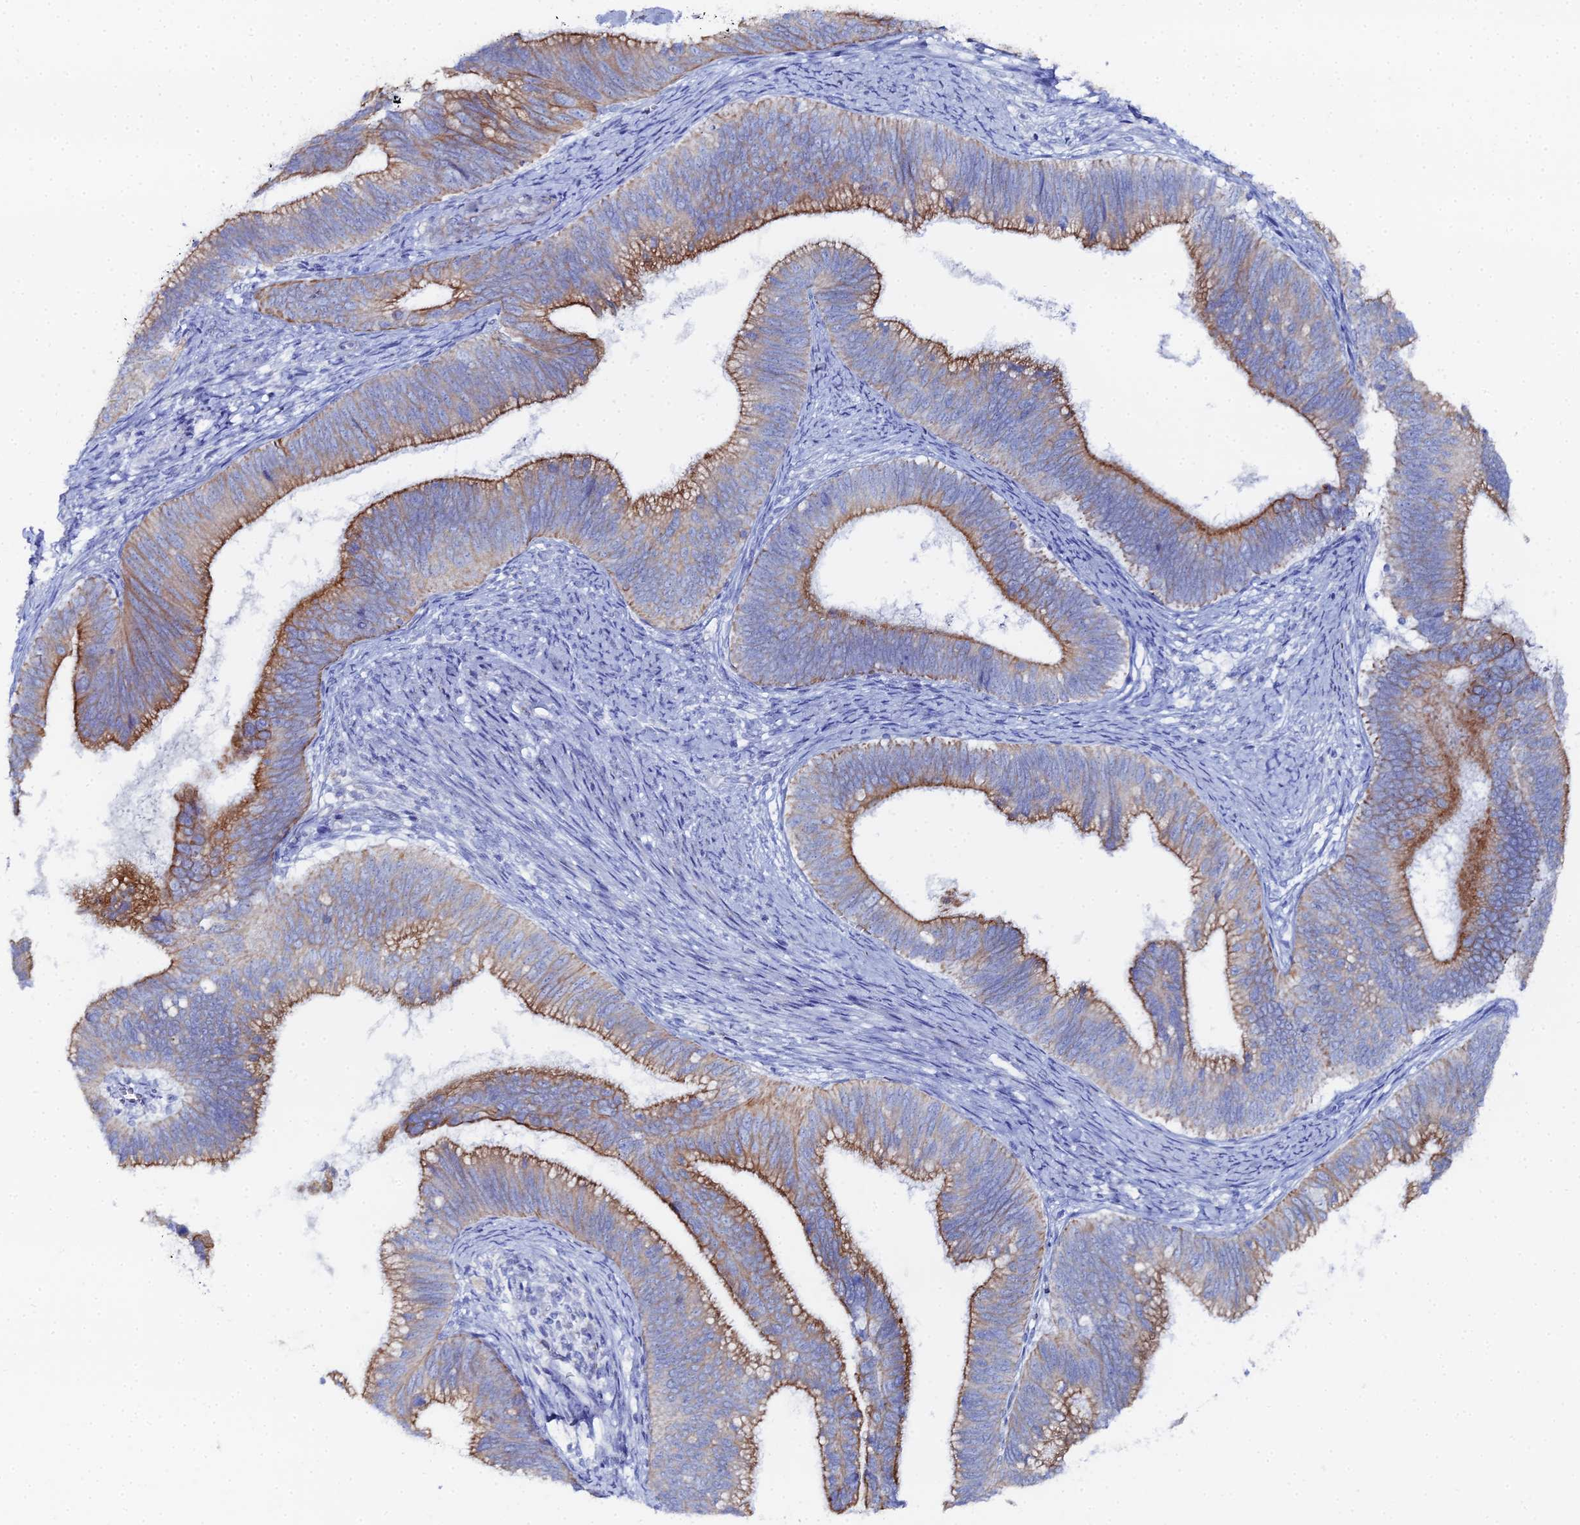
{"staining": {"intensity": "moderate", "quantity": "25%-75%", "location": "cytoplasmic/membranous"}, "tissue": "cervical cancer", "cell_type": "Tumor cells", "image_type": "cancer", "snomed": [{"axis": "morphology", "description": "Adenocarcinoma, NOS"}, {"axis": "topography", "description": "Cervix"}], "caption": "The immunohistochemical stain shows moderate cytoplasmic/membranous positivity in tumor cells of adenocarcinoma (cervical) tissue. (brown staining indicates protein expression, while blue staining denotes nuclei).", "gene": "DHX34", "patient": {"sex": "female", "age": 42}}